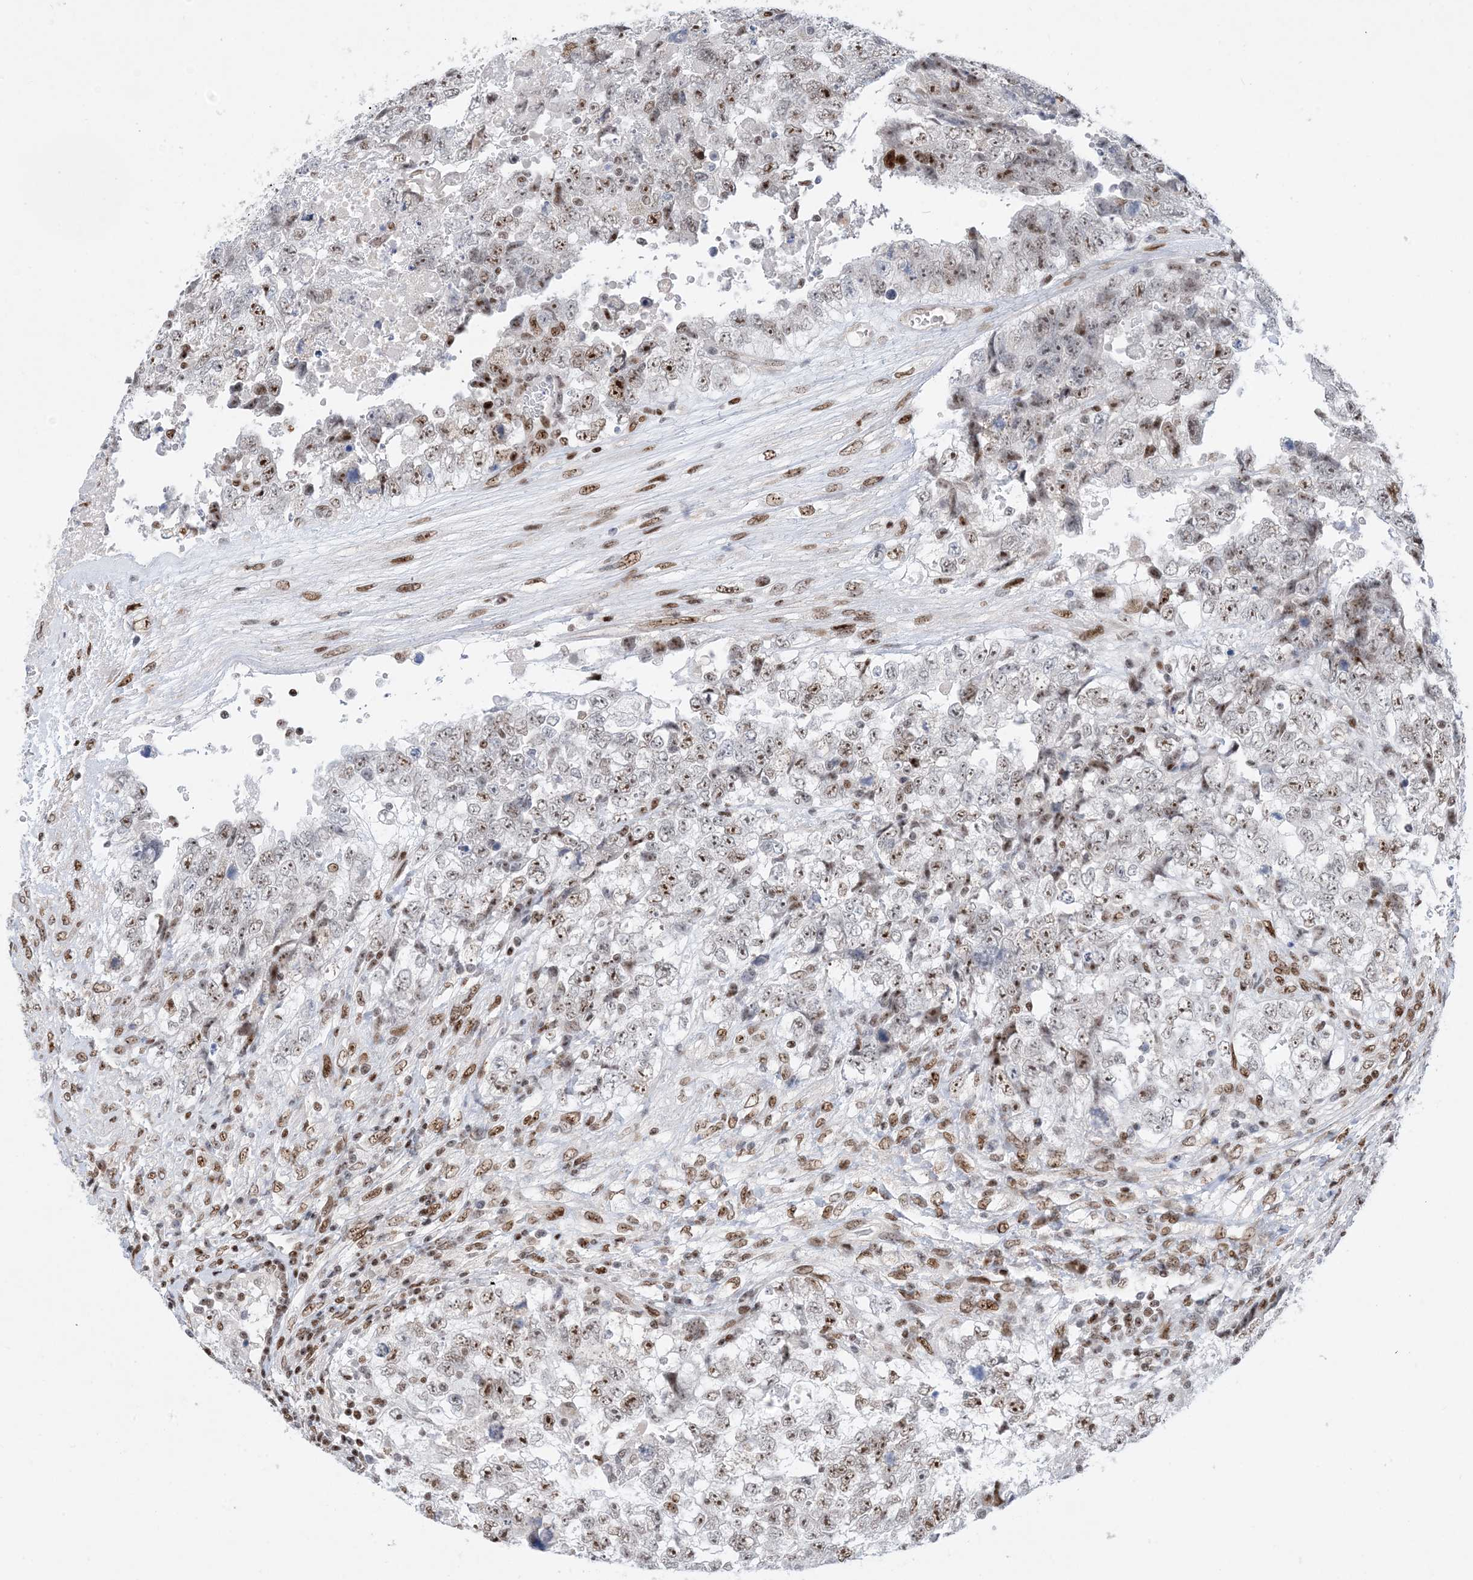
{"staining": {"intensity": "moderate", "quantity": ">75%", "location": "nuclear"}, "tissue": "testis cancer", "cell_type": "Tumor cells", "image_type": "cancer", "snomed": [{"axis": "morphology", "description": "Carcinoma, Embryonal, NOS"}, {"axis": "topography", "description": "Testis"}], "caption": "Approximately >75% of tumor cells in testis cancer (embryonal carcinoma) show moderate nuclear protein positivity as visualized by brown immunohistochemical staining.", "gene": "TSPYL1", "patient": {"sex": "male", "age": 37}}